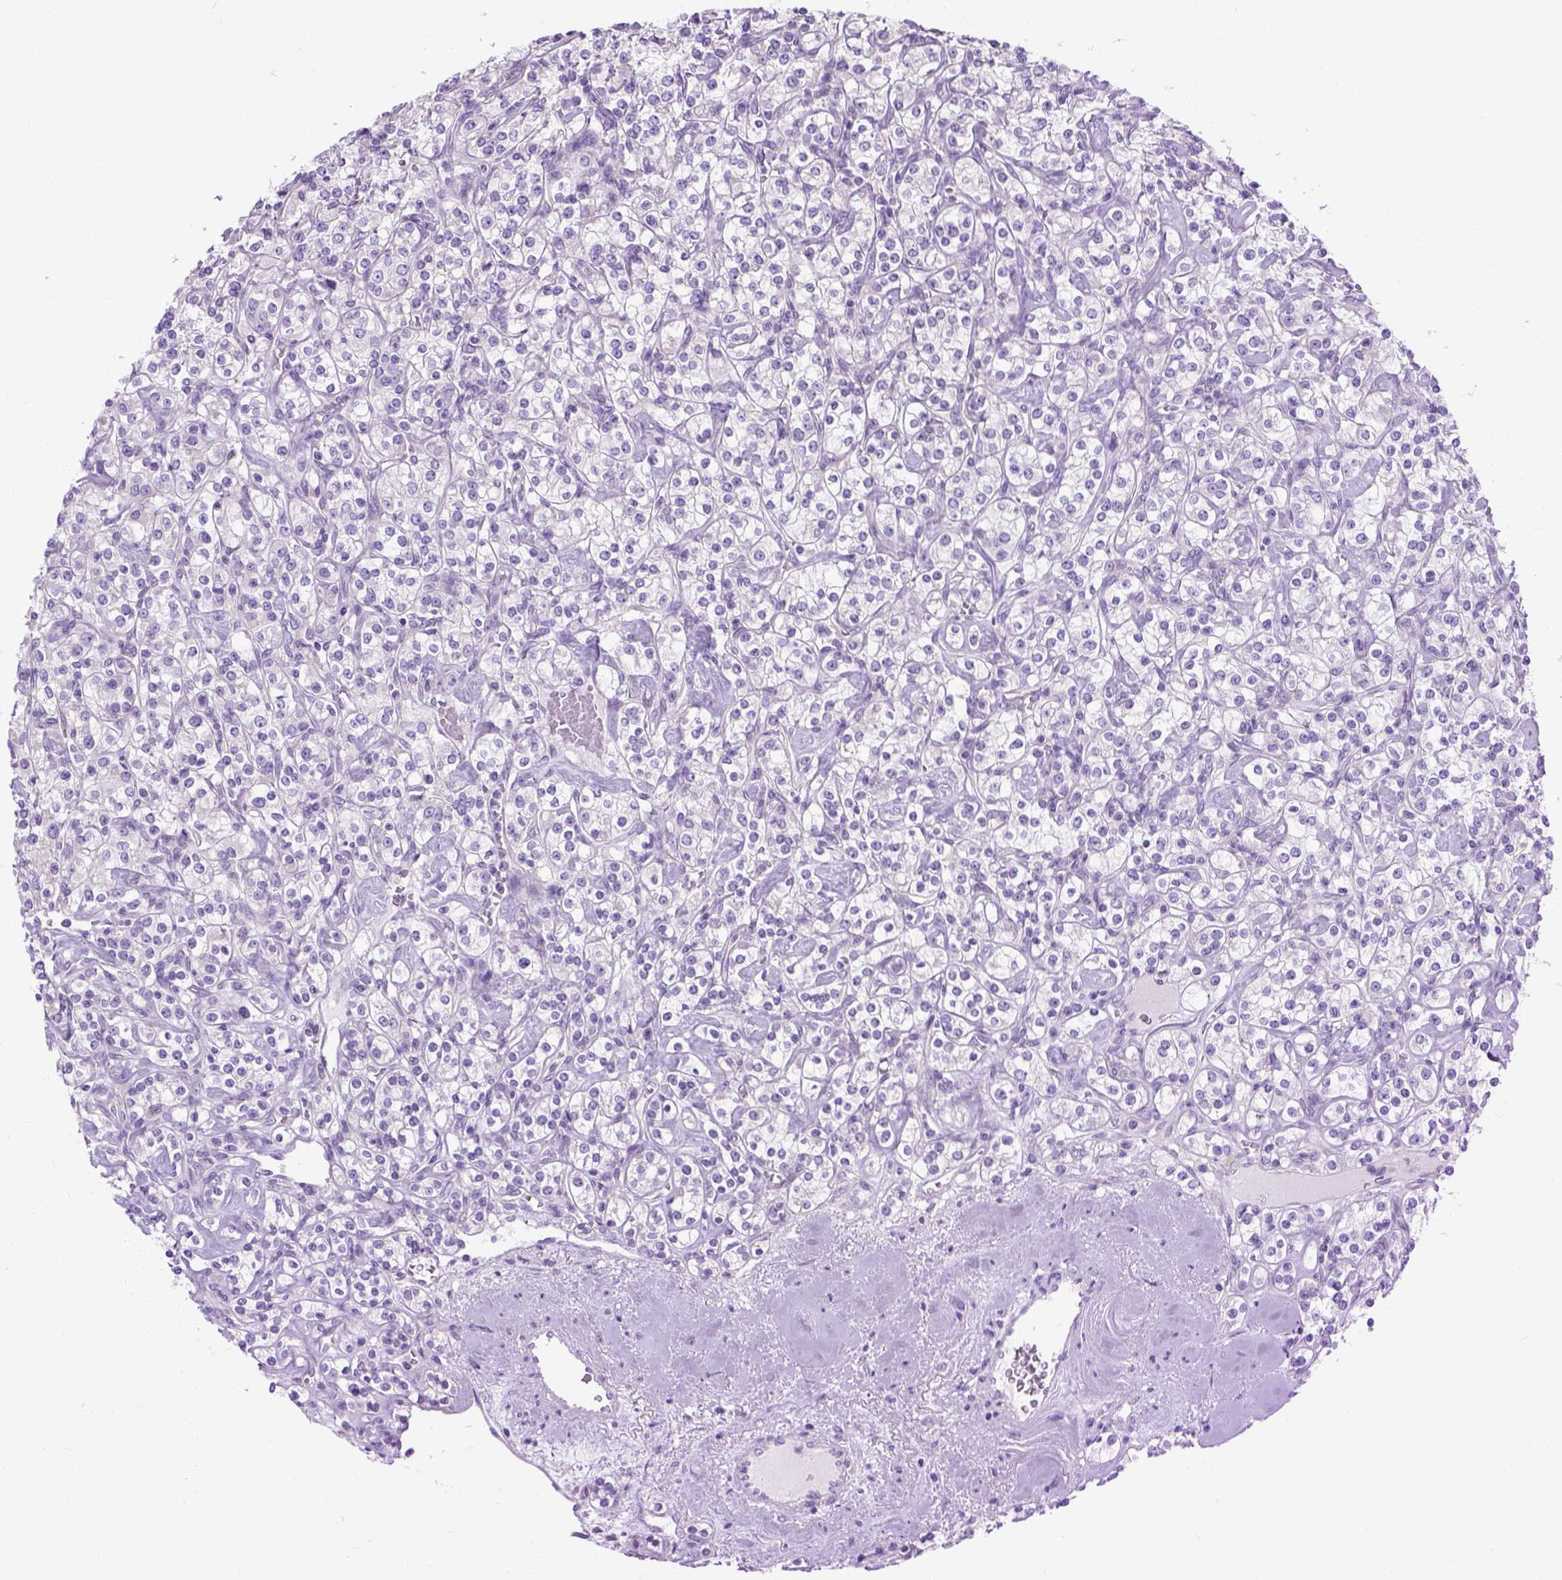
{"staining": {"intensity": "negative", "quantity": "none", "location": "none"}, "tissue": "renal cancer", "cell_type": "Tumor cells", "image_type": "cancer", "snomed": [{"axis": "morphology", "description": "Adenocarcinoma, NOS"}, {"axis": "topography", "description": "Kidney"}], "caption": "Photomicrograph shows no protein staining in tumor cells of adenocarcinoma (renal) tissue.", "gene": "ODAD3", "patient": {"sex": "male", "age": 77}}